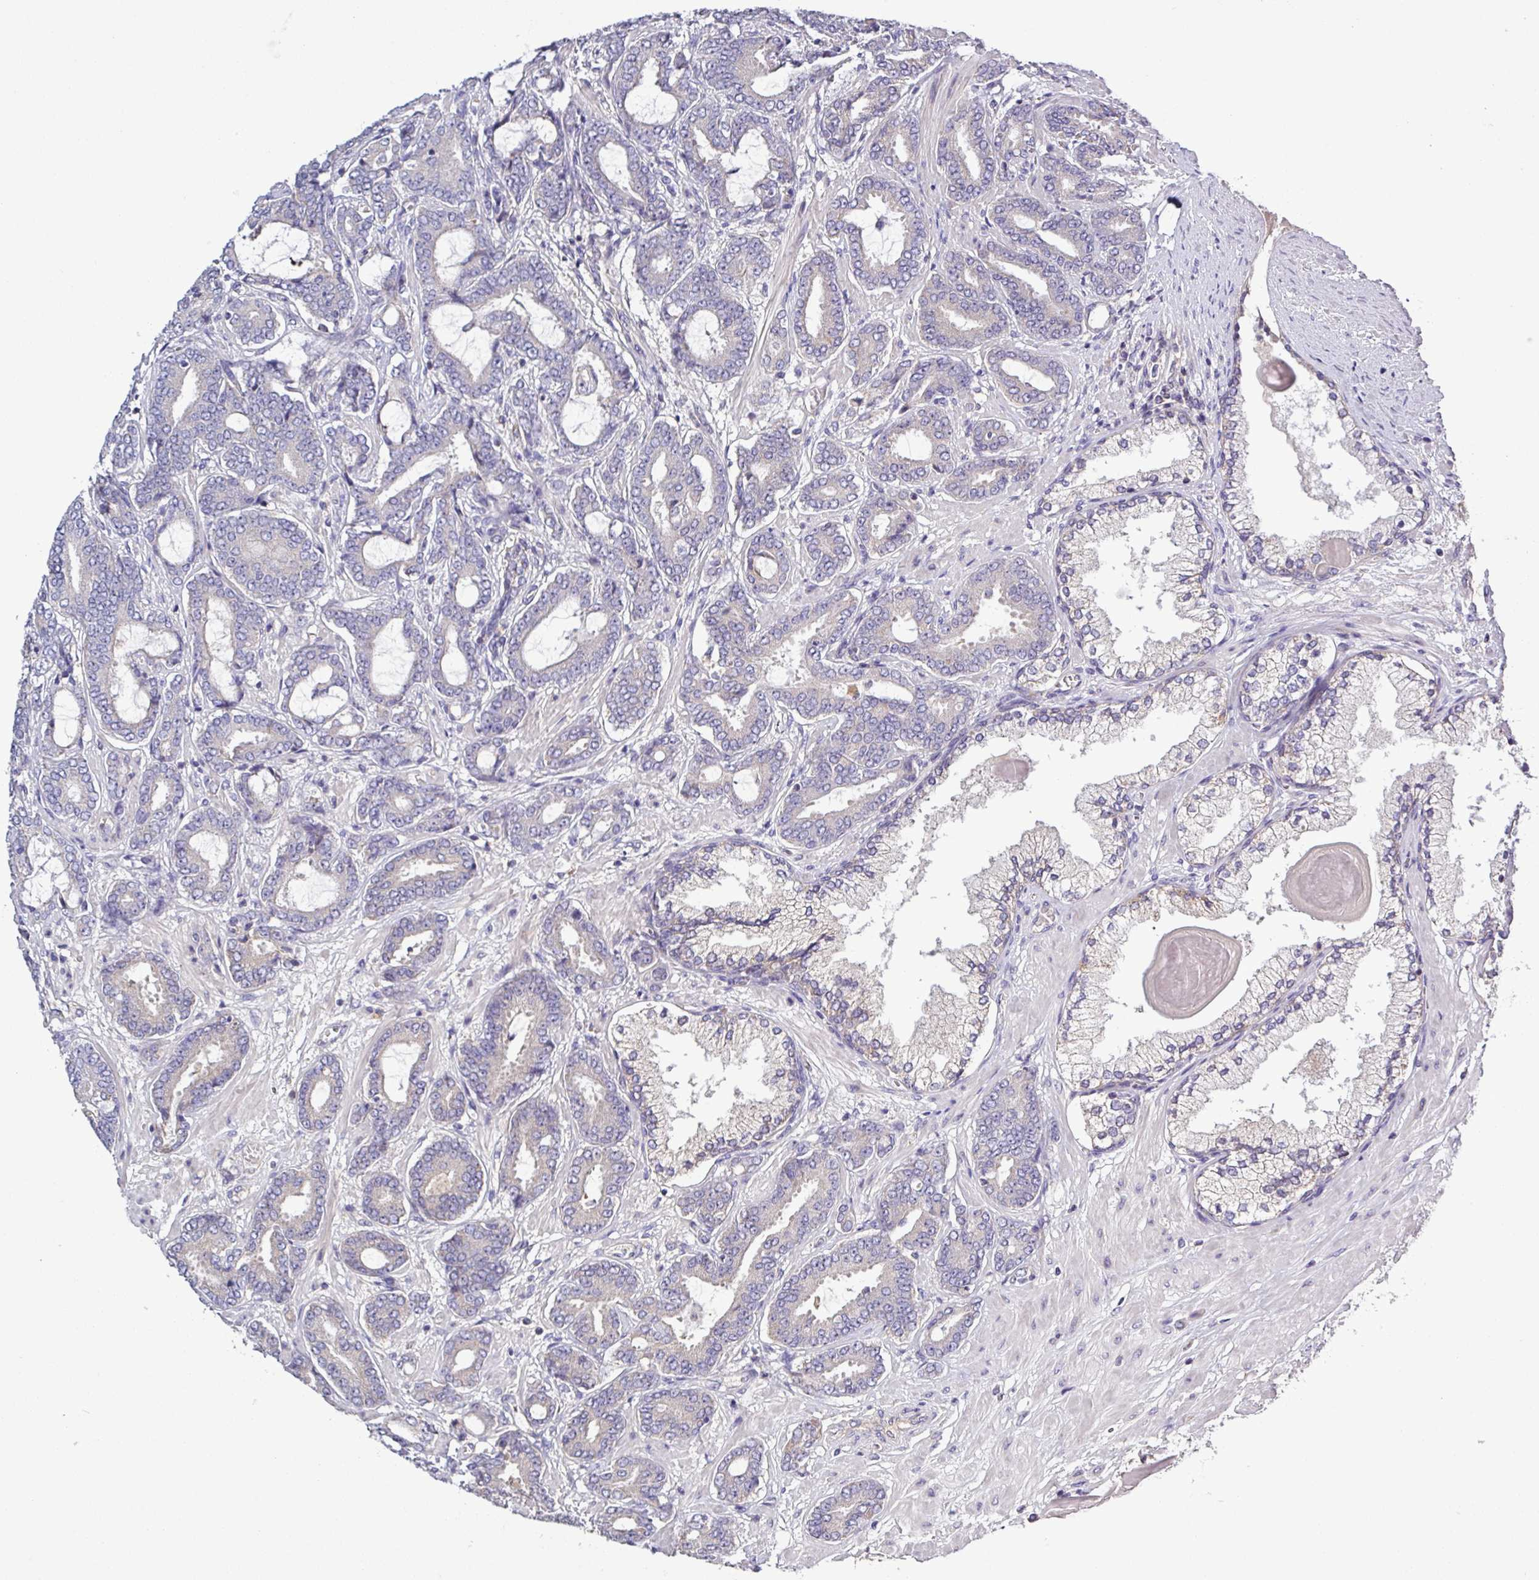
{"staining": {"intensity": "weak", "quantity": "<25%", "location": "cytoplasmic/membranous"}, "tissue": "prostate cancer", "cell_type": "Tumor cells", "image_type": "cancer", "snomed": [{"axis": "morphology", "description": "Adenocarcinoma, Low grade"}, {"axis": "topography", "description": "Prostate and seminal vesicle, NOS"}], "caption": "IHC of human prostate cancer demonstrates no expression in tumor cells.", "gene": "SFTPB", "patient": {"sex": "male", "age": 61}}